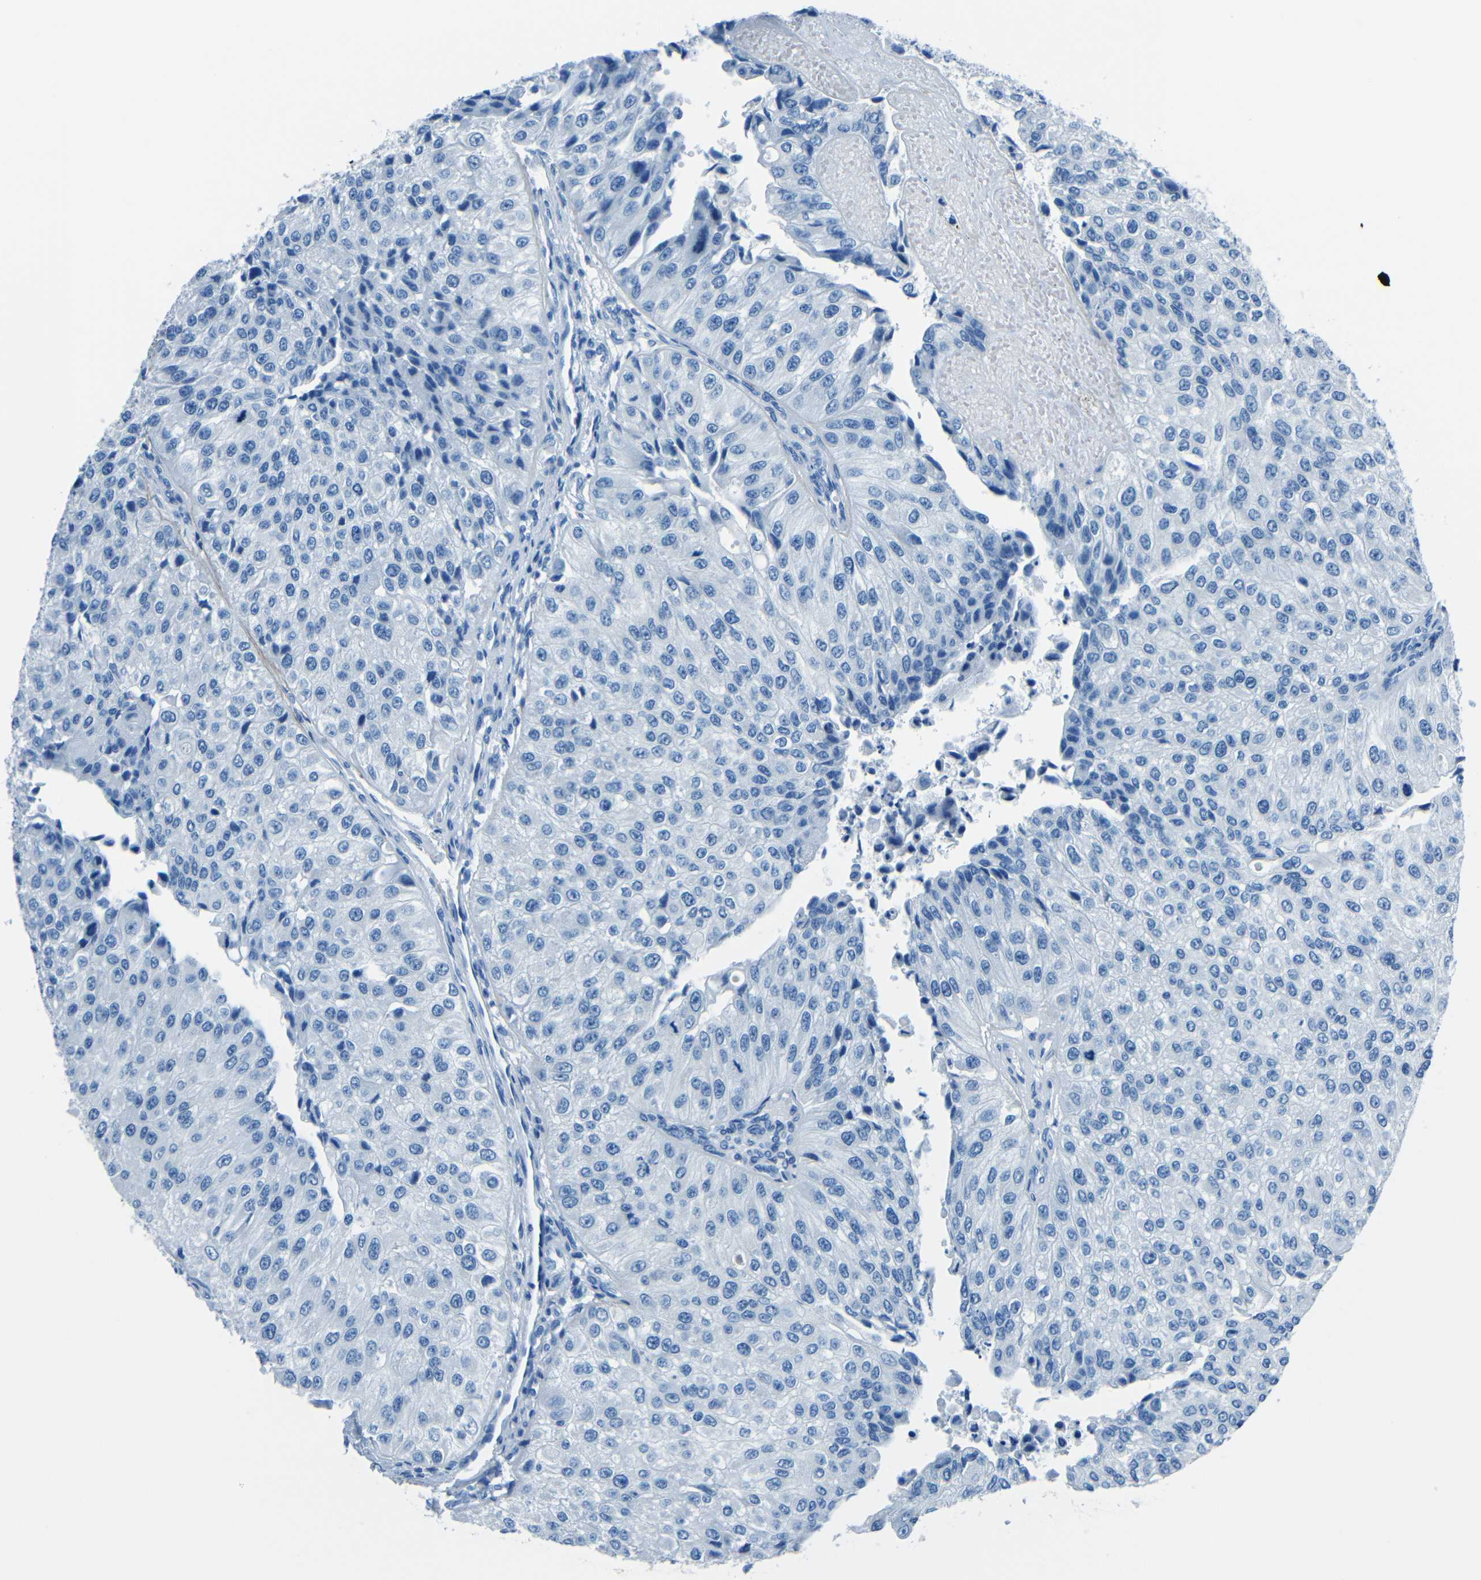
{"staining": {"intensity": "negative", "quantity": "none", "location": "none"}, "tissue": "urothelial cancer", "cell_type": "Tumor cells", "image_type": "cancer", "snomed": [{"axis": "morphology", "description": "Urothelial carcinoma, High grade"}, {"axis": "topography", "description": "Kidney"}, {"axis": "topography", "description": "Urinary bladder"}], "caption": "A histopathology image of human urothelial cancer is negative for staining in tumor cells.", "gene": "FBN2", "patient": {"sex": "male", "age": 77}}